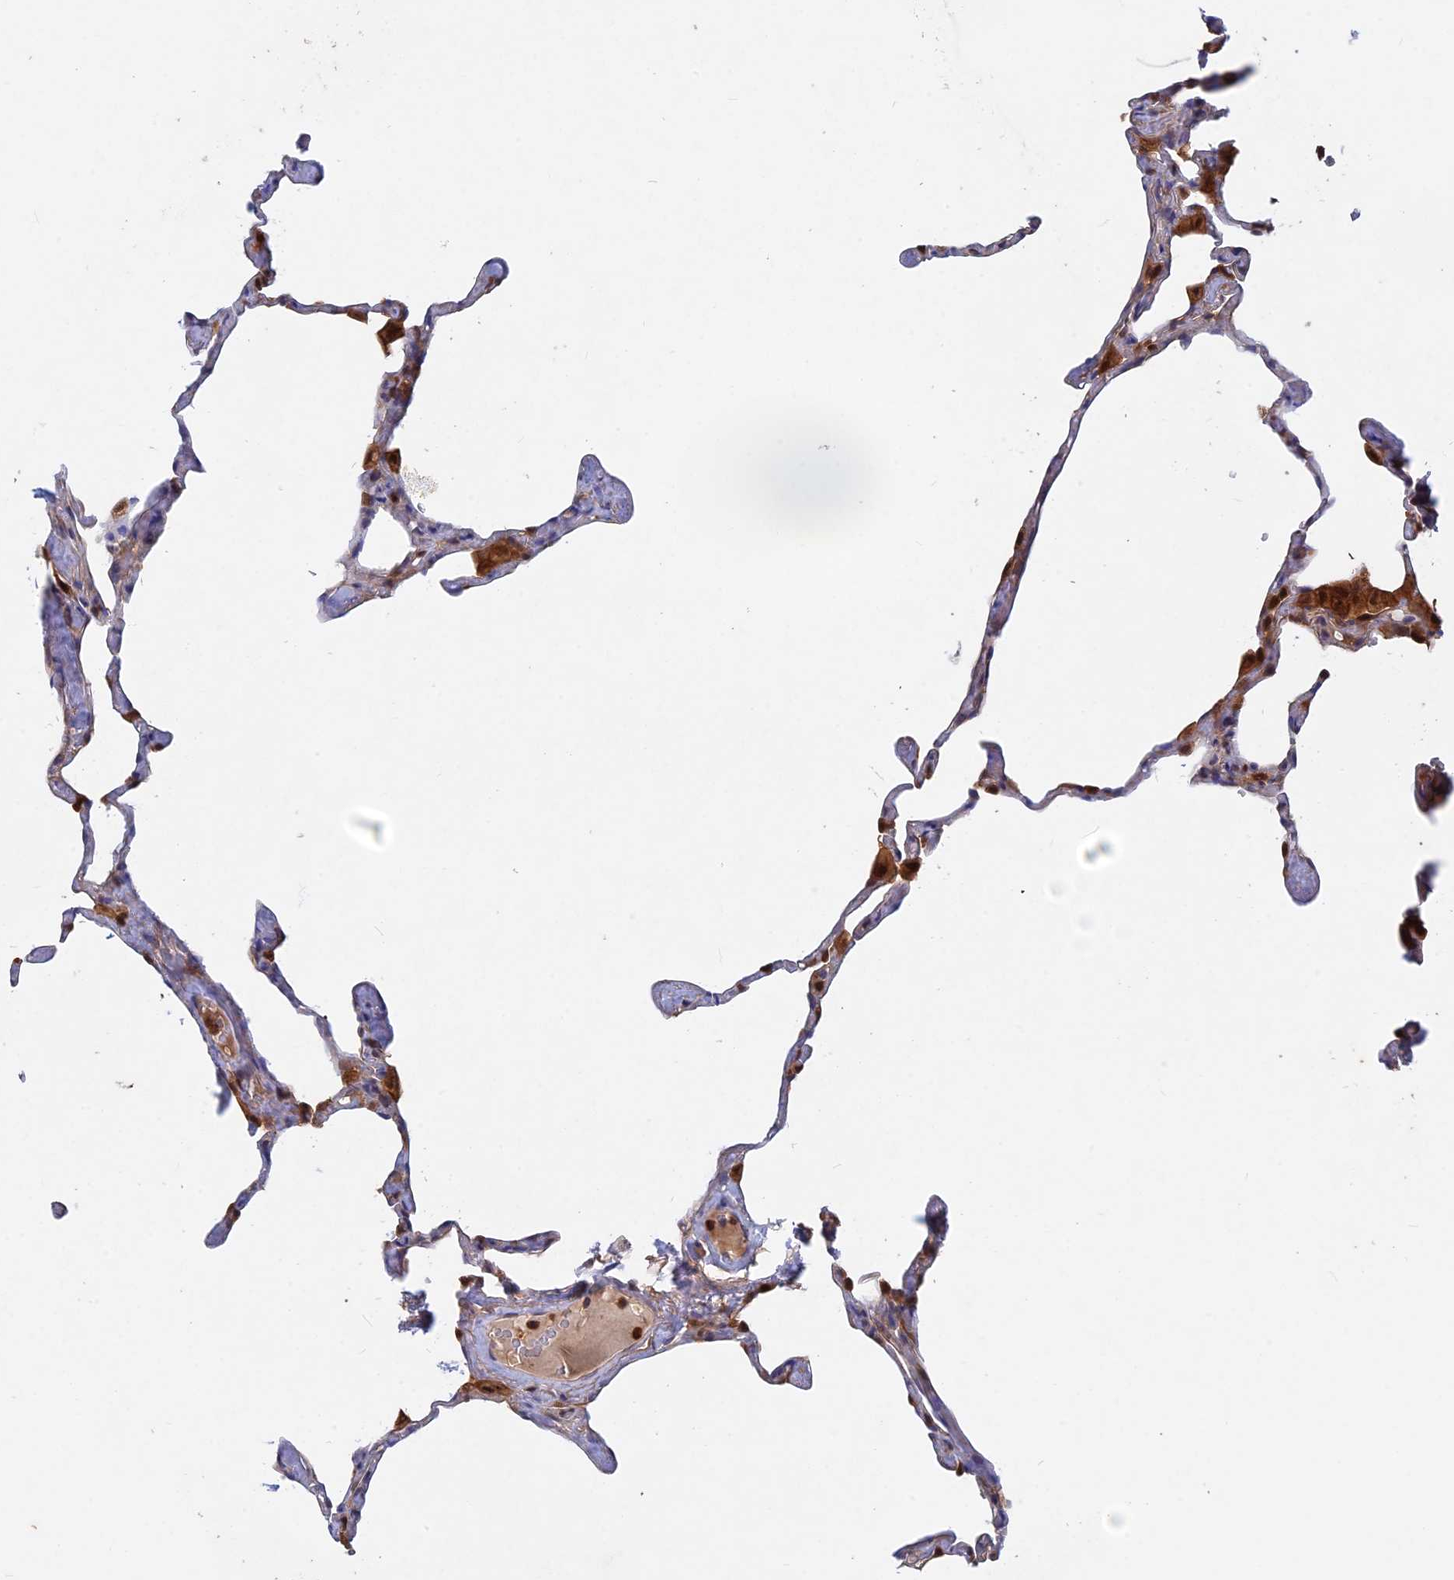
{"staining": {"intensity": "moderate", "quantity": "<25%", "location": "cytoplasmic/membranous"}, "tissue": "lung", "cell_type": "Alveolar cells", "image_type": "normal", "snomed": [{"axis": "morphology", "description": "Normal tissue, NOS"}, {"axis": "topography", "description": "Lung"}], "caption": "Approximately <25% of alveolar cells in normal human lung reveal moderate cytoplasmic/membranous protein positivity as visualized by brown immunohistochemical staining.", "gene": "BLVRA", "patient": {"sex": "male", "age": 65}}